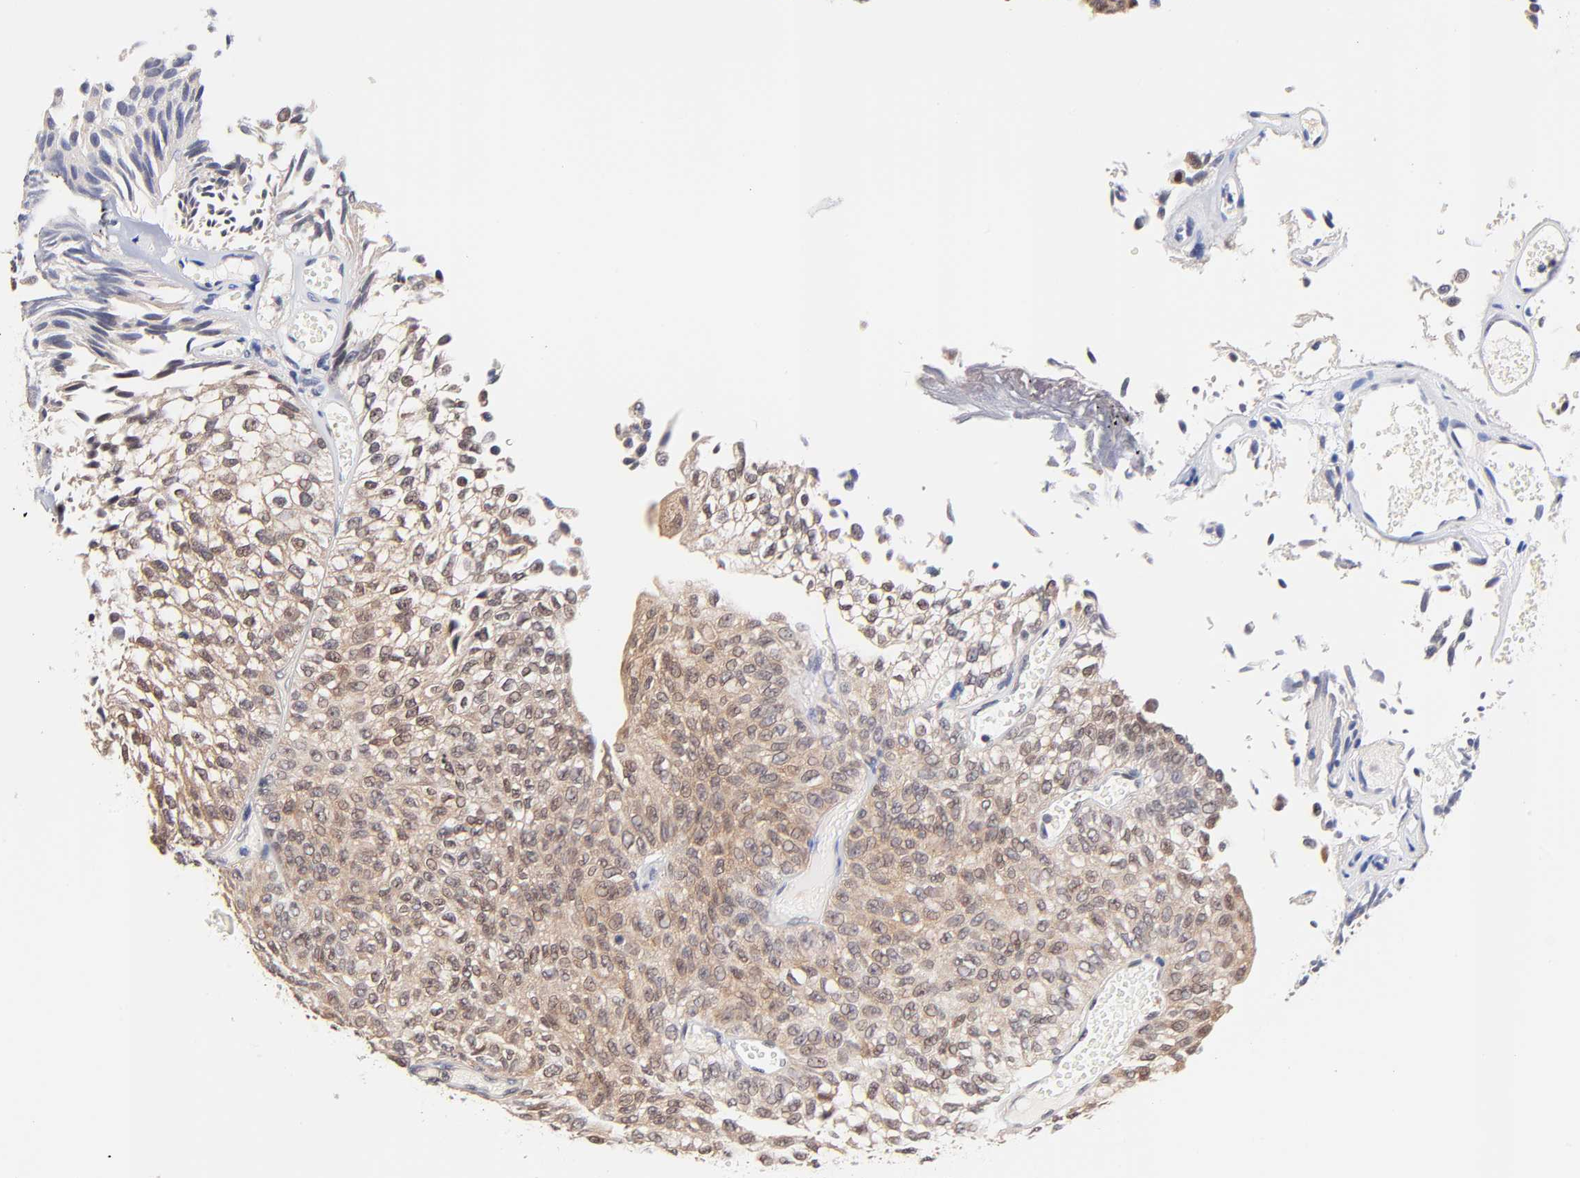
{"staining": {"intensity": "moderate", "quantity": ">75%", "location": "cytoplasmic/membranous,nuclear"}, "tissue": "urothelial cancer", "cell_type": "Tumor cells", "image_type": "cancer", "snomed": [{"axis": "morphology", "description": "Urothelial carcinoma, Low grade"}, {"axis": "topography", "description": "Urinary bladder"}], "caption": "Low-grade urothelial carcinoma stained with a protein marker exhibits moderate staining in tumor cells.", "gene": "TXNL1", "patient": {"sex": "male", "age": 76}}